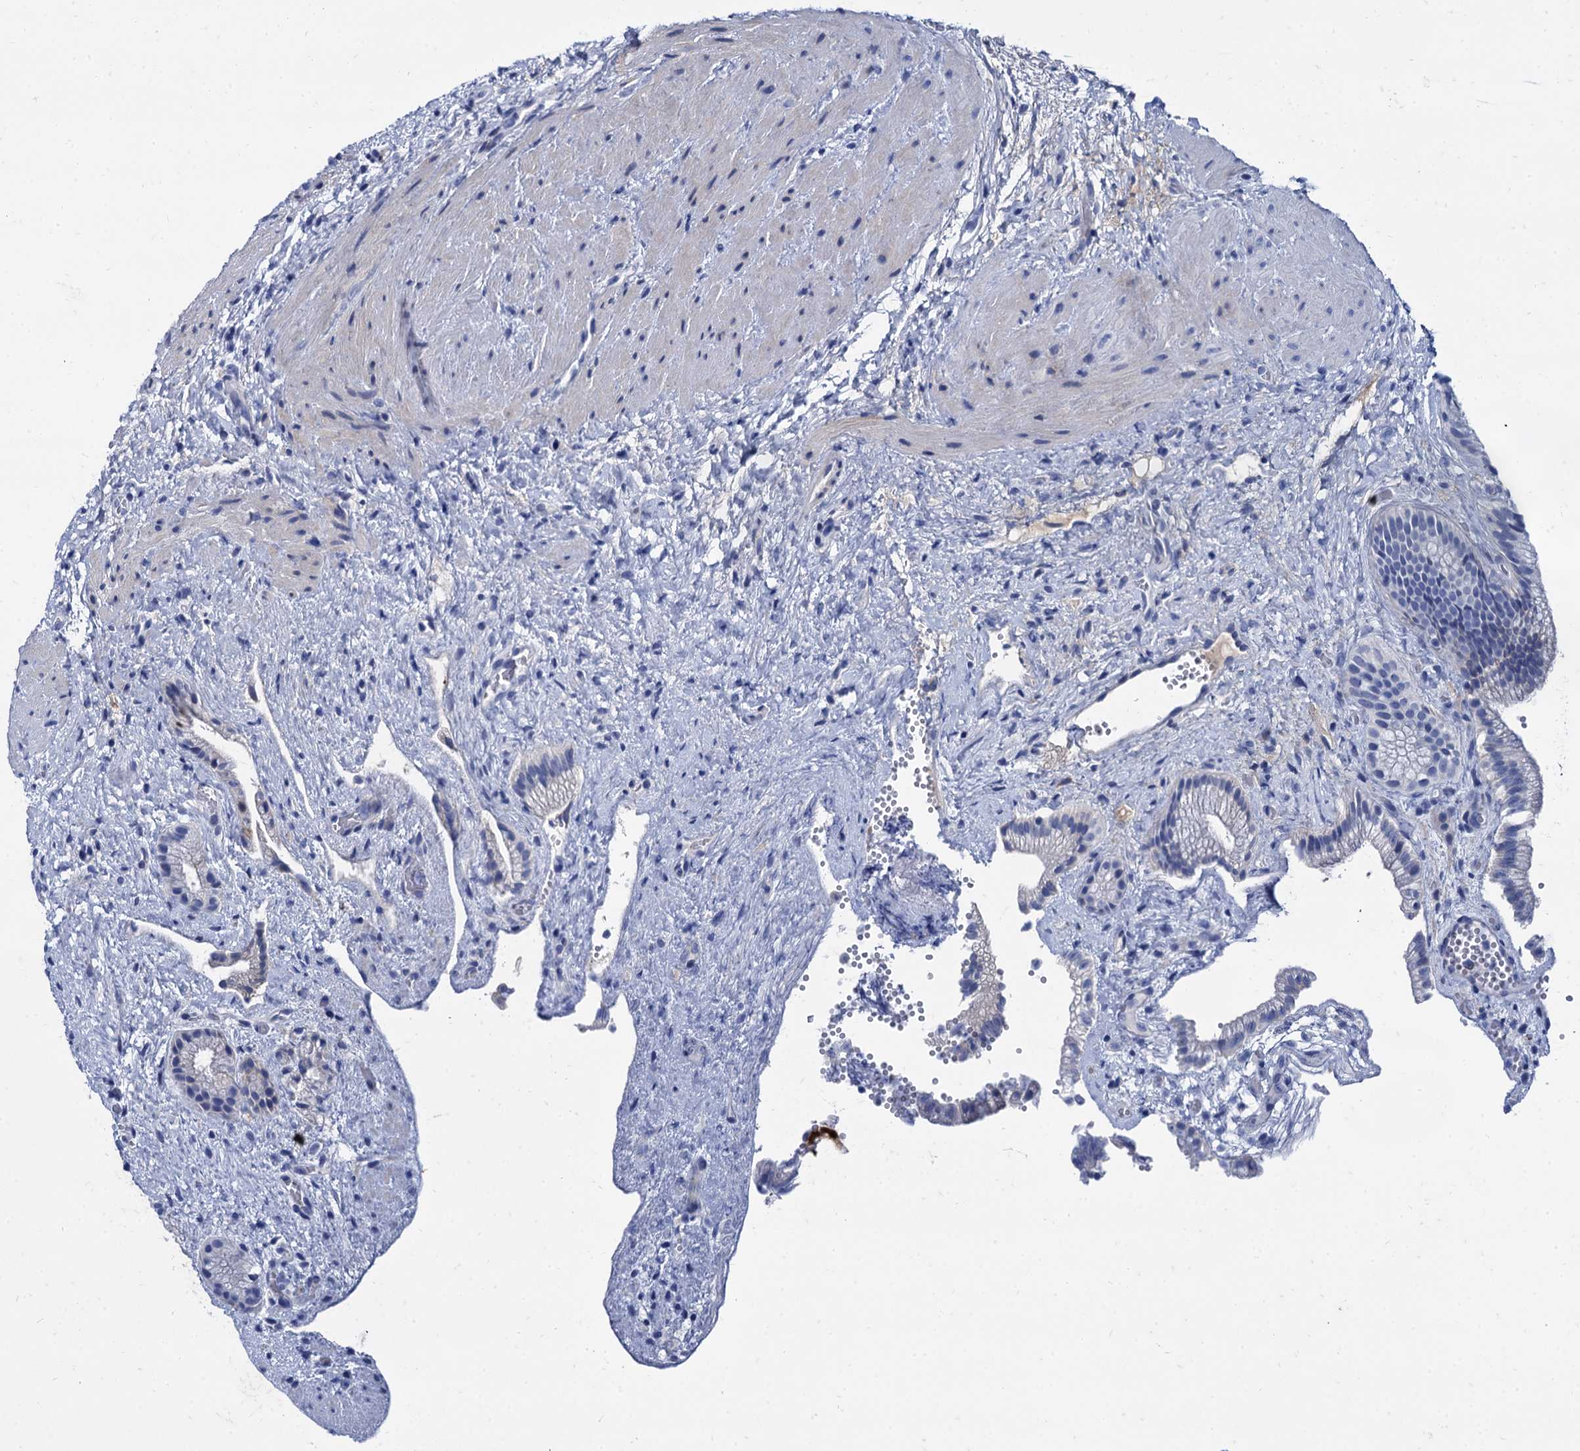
{"staining": {"intensity": "negative", "quantity": "none", "location": "none"}, "tissue": "gallbladder", "cell_type": "Glandular cells", "image_type": "normal", "snomed": [{"axis": "morphology", "description": "Normal tissue, NOS"}, {"axis": "morphology", "description": "Inflammation, NOS"}, {"axis": "topography", "description": "Gallbladder"}], "caption": "Gallbladder stained for a protein using IHC demonstrates no staining glandular cells.", "gene": "TMEM72", "patient": {"sex": "male", "age": 51}}